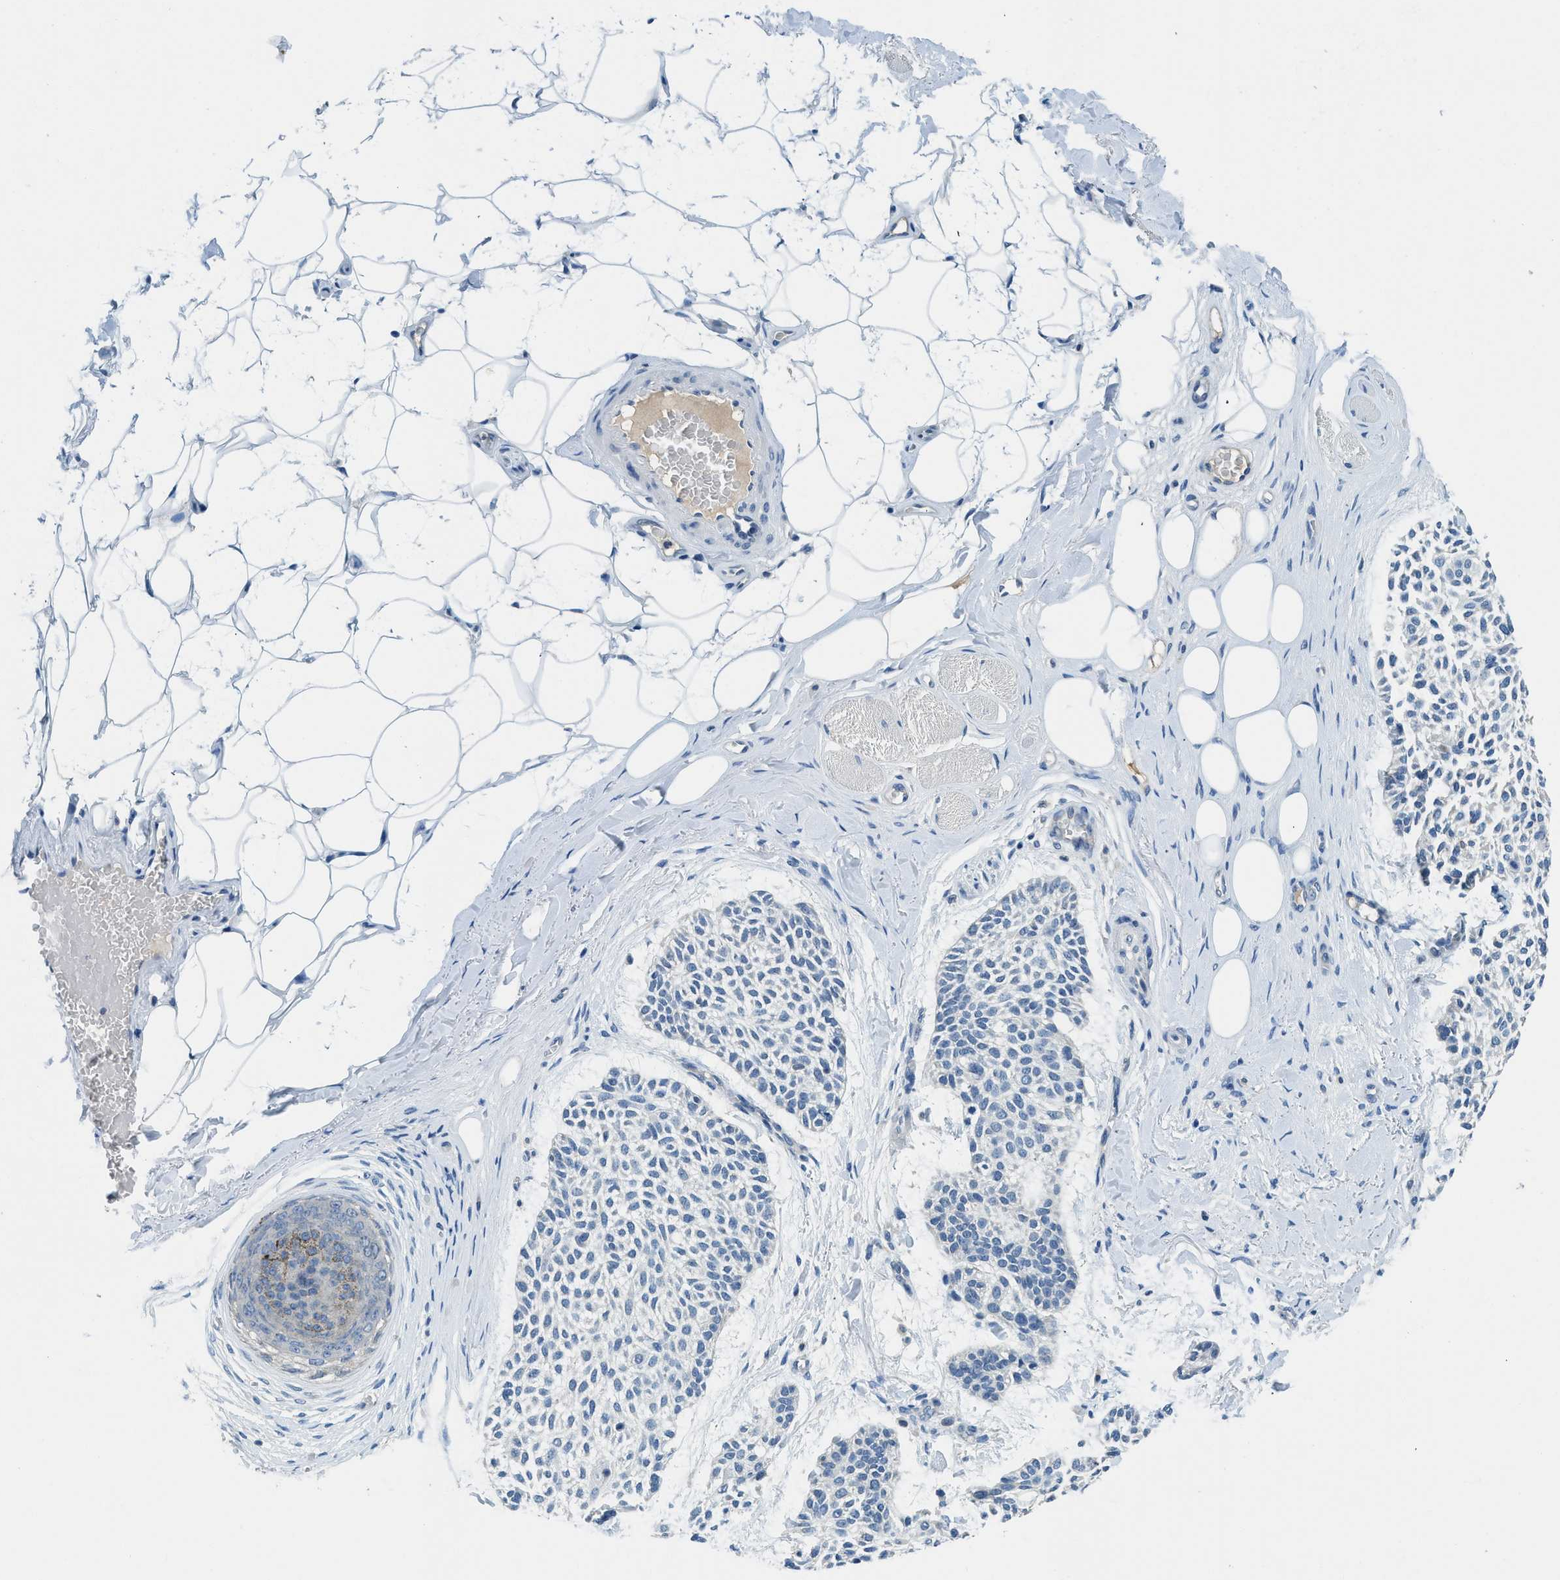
{"staining": {"intensity": "negative", "quantity": "none", "location": "none"}, "tissue": "skin cancer", "cell_type": "Tumor cells", "image_type": "cancer", "snomed": [{"axis": "morphology", "description": "Normal tissue, NOS"}, {"axis": "morphology", "description": "Basal cell carcinoma"}, {"axis": "topography", "description": "Skin"}], "caption": "This micrograph is of skin basal cell carcinoma stained with immunohistochemistry to label a protein in brown with the nuclei are counter-stained blue. There is no staining in tumor cells. (DAB IHC with hematoxylin counter stain).", "gene": "BCAP31", "patient": {"sex": "female", "age": 70}}